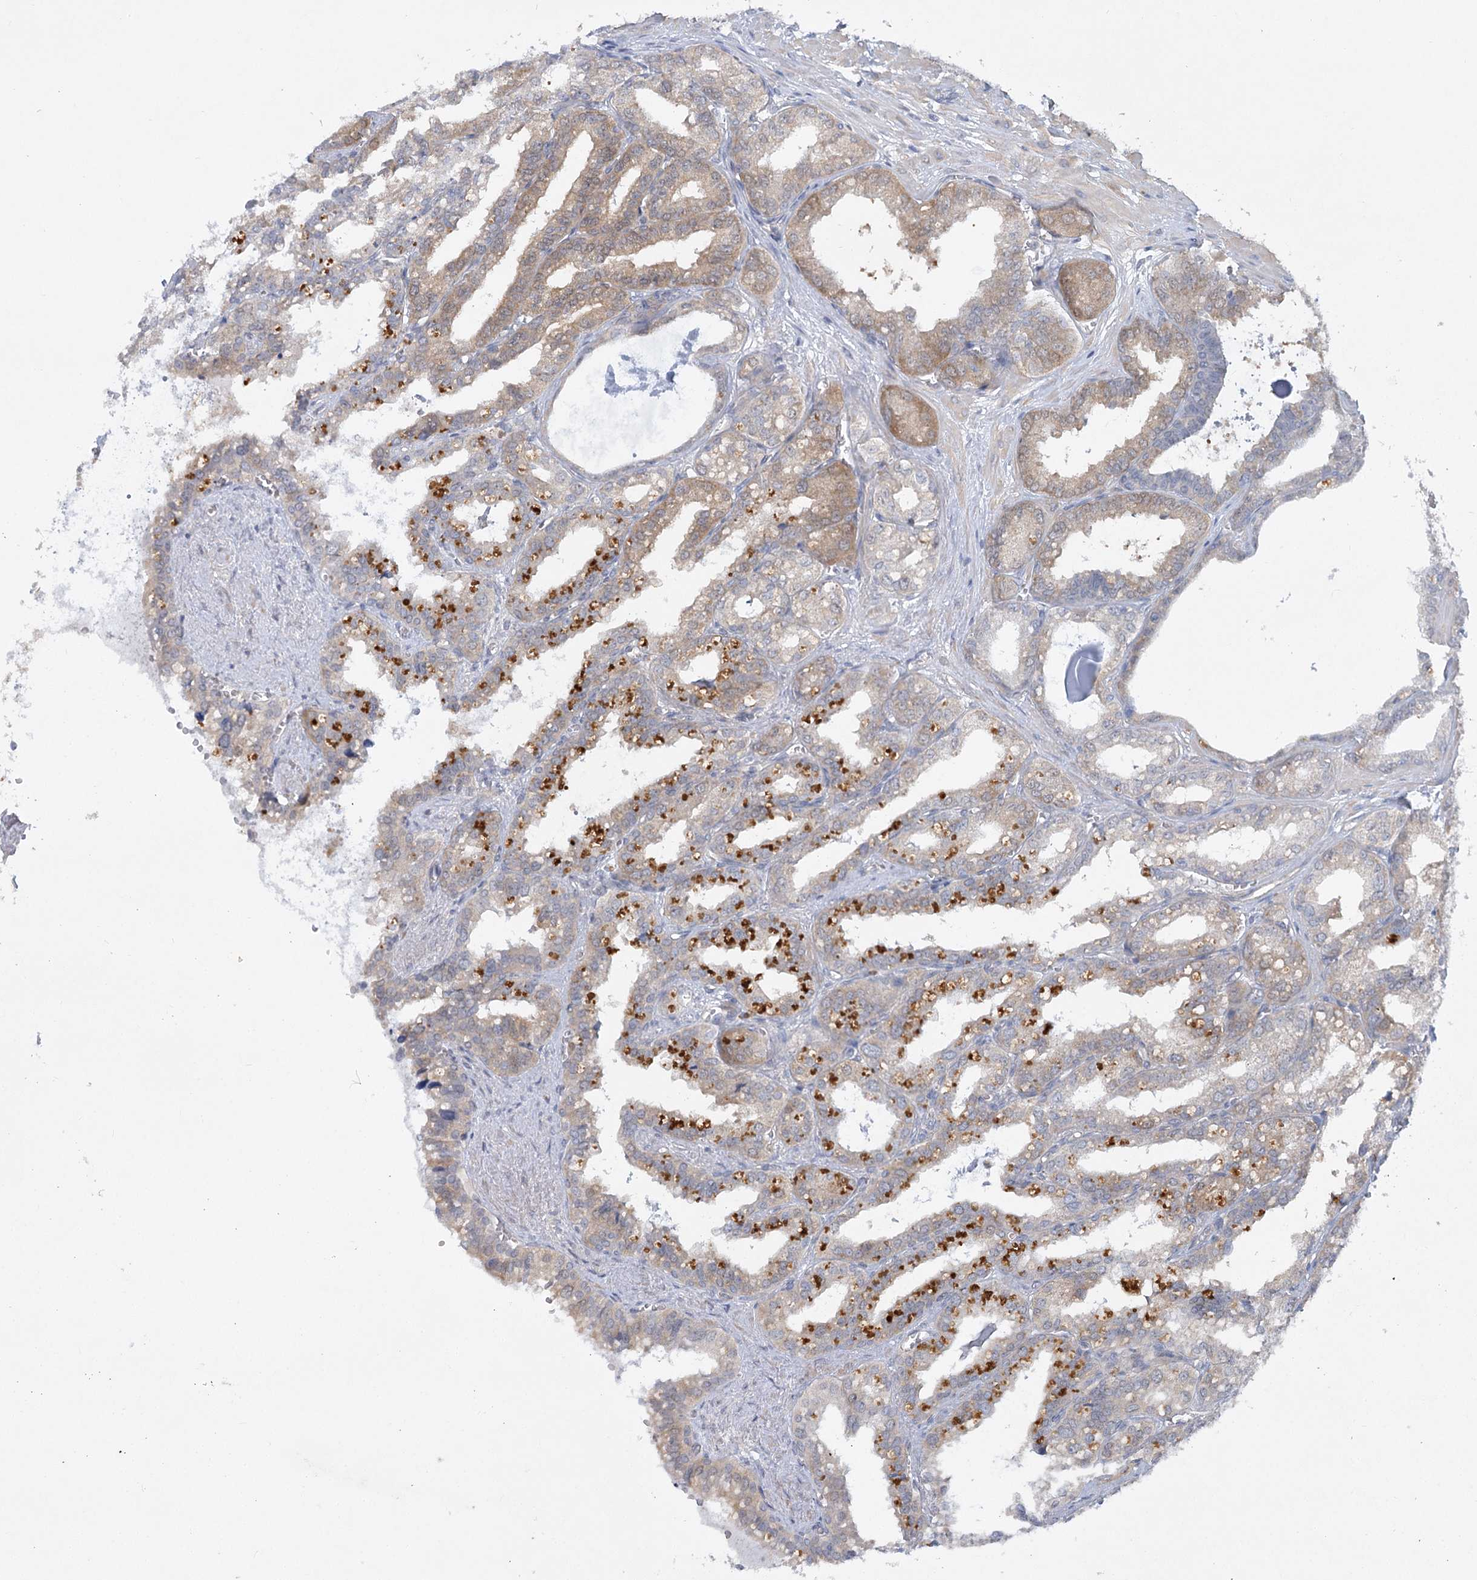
{"staining": {"intensity": "moderate", "quantity": "<25%", "location": "cytoplasmic/membranous"}, "tissue": "seminal vesicle", "cell_type": "Glandular cells", "image_type": "normal", "snomed": [{"axis": "morphology", "description": "Normal tissue, NOS"}, {"axis": "topography", "description": "Prostate"}, {"axis": "topography", "description": "Seminal veicle"}], "caption": "Benign seminal vesicle demonstrates moderate cytoplasmic/membranous expression in about <25% of glandular cells (DAB IHC with brightfield microscopy, high magnification)..", "gene": "AAMDC", "patient": {"sex": "male", "age": 51}}